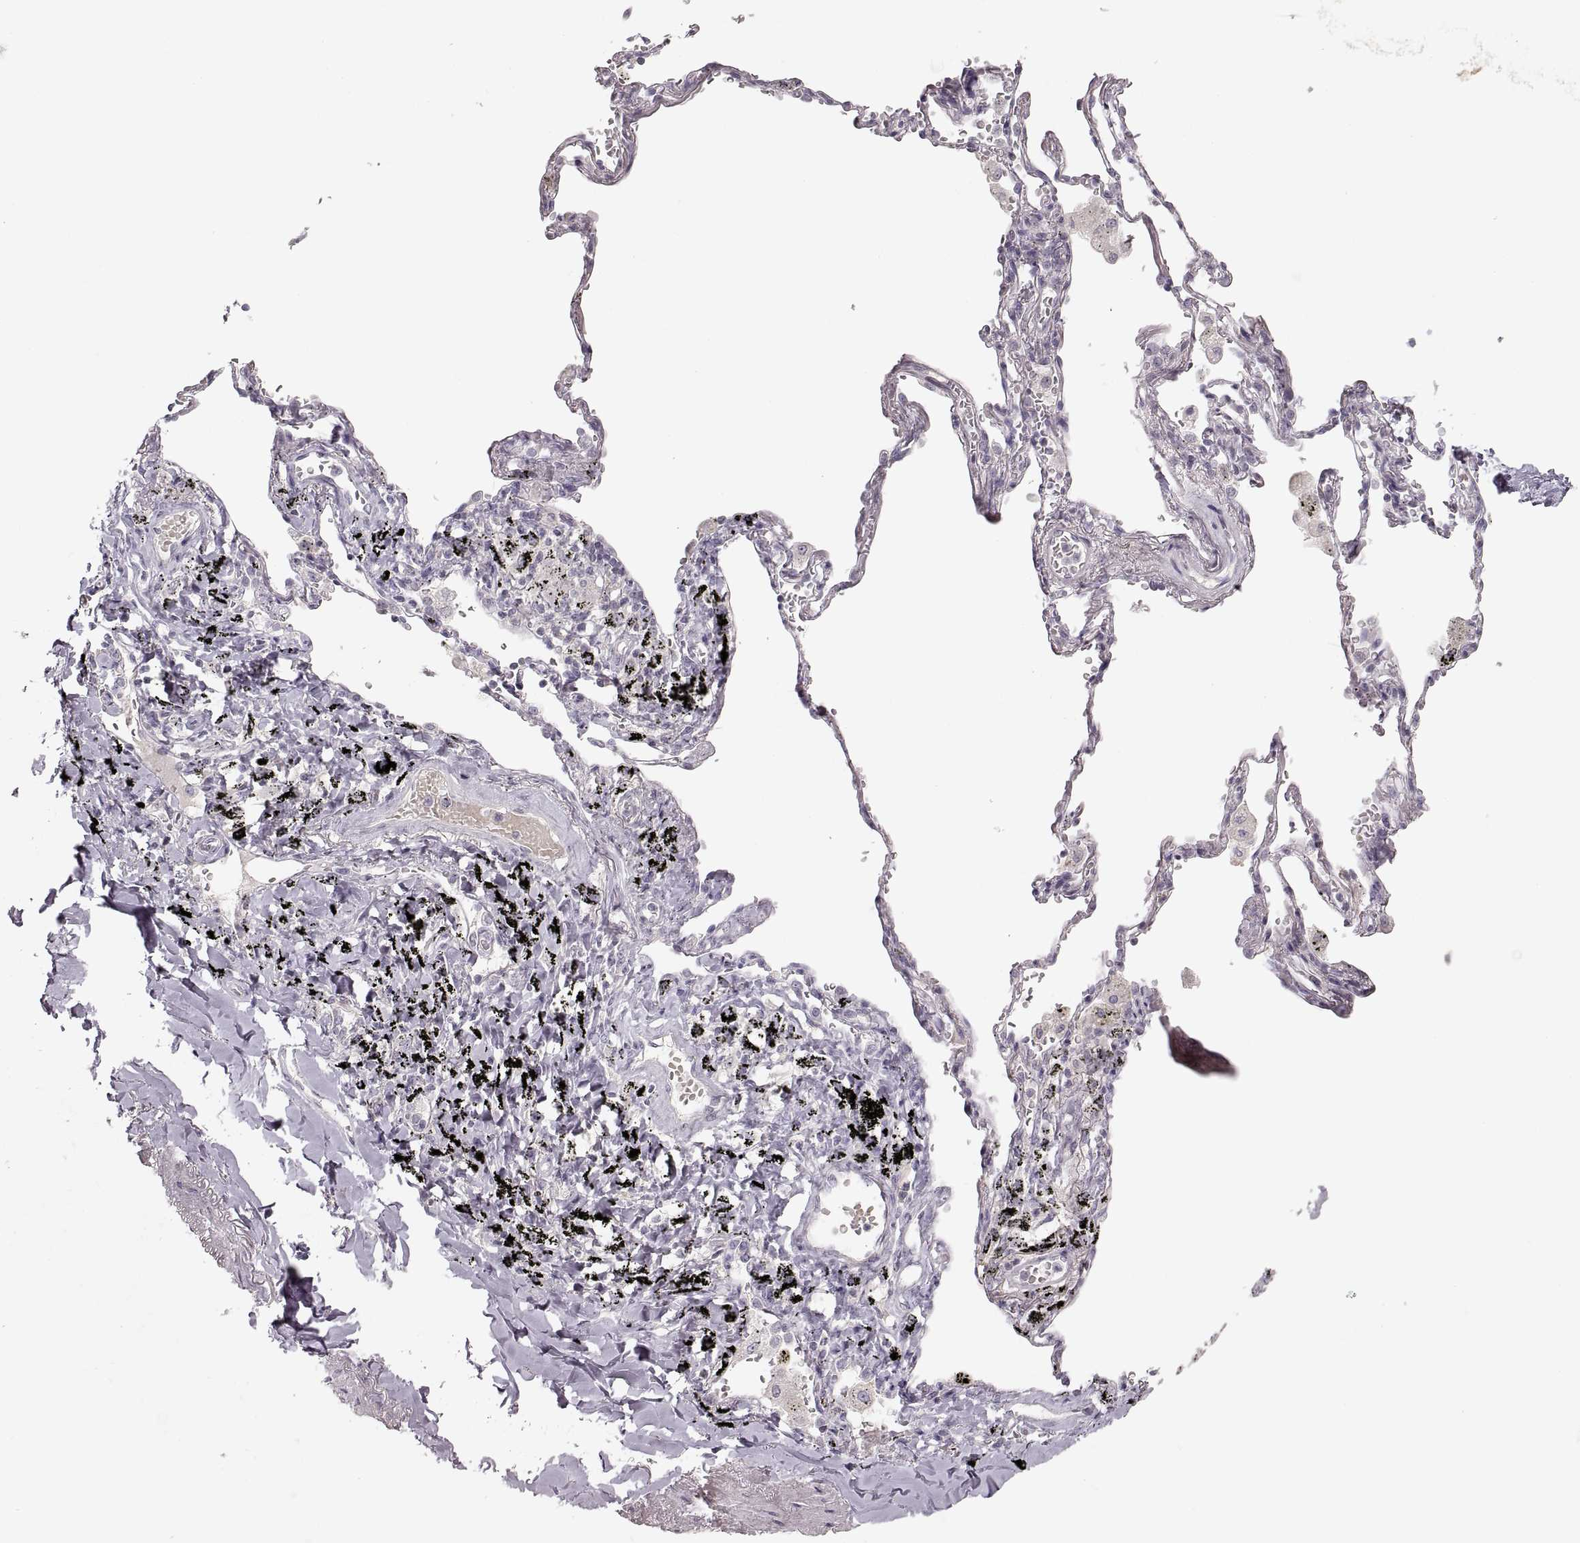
{"staining": {"intensity": "negative", "quantity": "none", "location": "none"}, "tissue": "adipose tissue", "cell_type": "Adipocytes", "image_type": "normal", "snomed": [{"axis": "morphology", "description": "Normal tissue, NOS"}, {"axis": "morphology", "description": "Adenocarcinoma, NOS"}, {"axis": "topography", "description": "Cartilage tissue"}, {"axis": "topography", "description": "Lung"}], "caption": "Human adipose tissue stained for a protein using IHC shows no expression in adipocytes.", "gene": "PCSK2", "patient": {"sex": "male", "age": 59}}